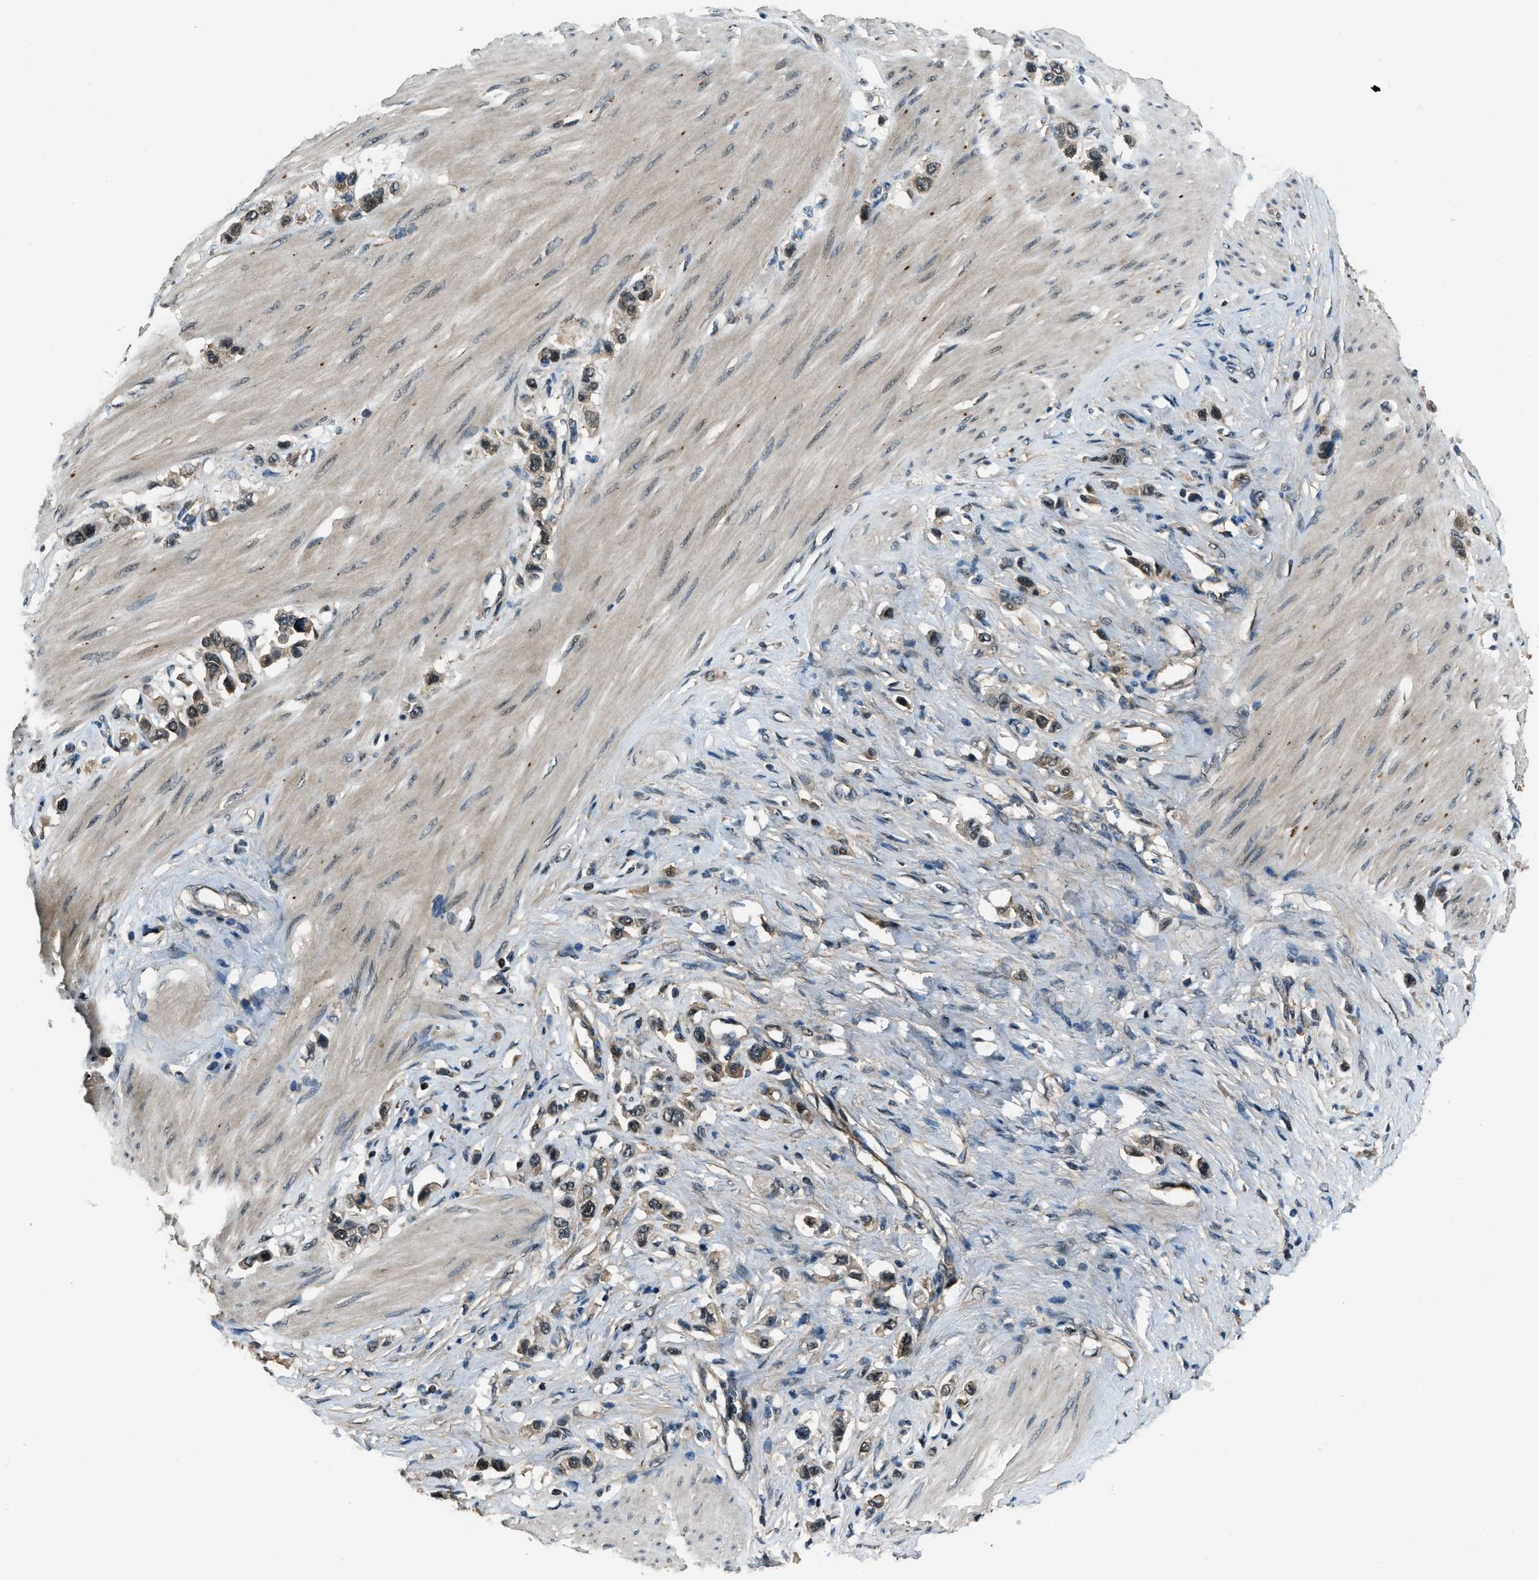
{"staining": {"intensity": "moderate", "quantity": ">75%", "location": "cytoplasmic/membranous"}, "tissue": "stomach cancer", "cell_type": "Tumor cells", "image_type": "cancer", "snomed": [{"axis": "morphology", "description": "Adenocarcinoma, NOS"}, {"axis": "topography", "description": "Stomach"}], "caption": "DAB immunohistochemical staining of stomach cancer (adenocarcinoma) displays moderate cytoplasmic/membranous protein positivity in about >75% of tumor cells.", "gene": "NUDCD3", "patient": {"sex": "female", "age": 65}}